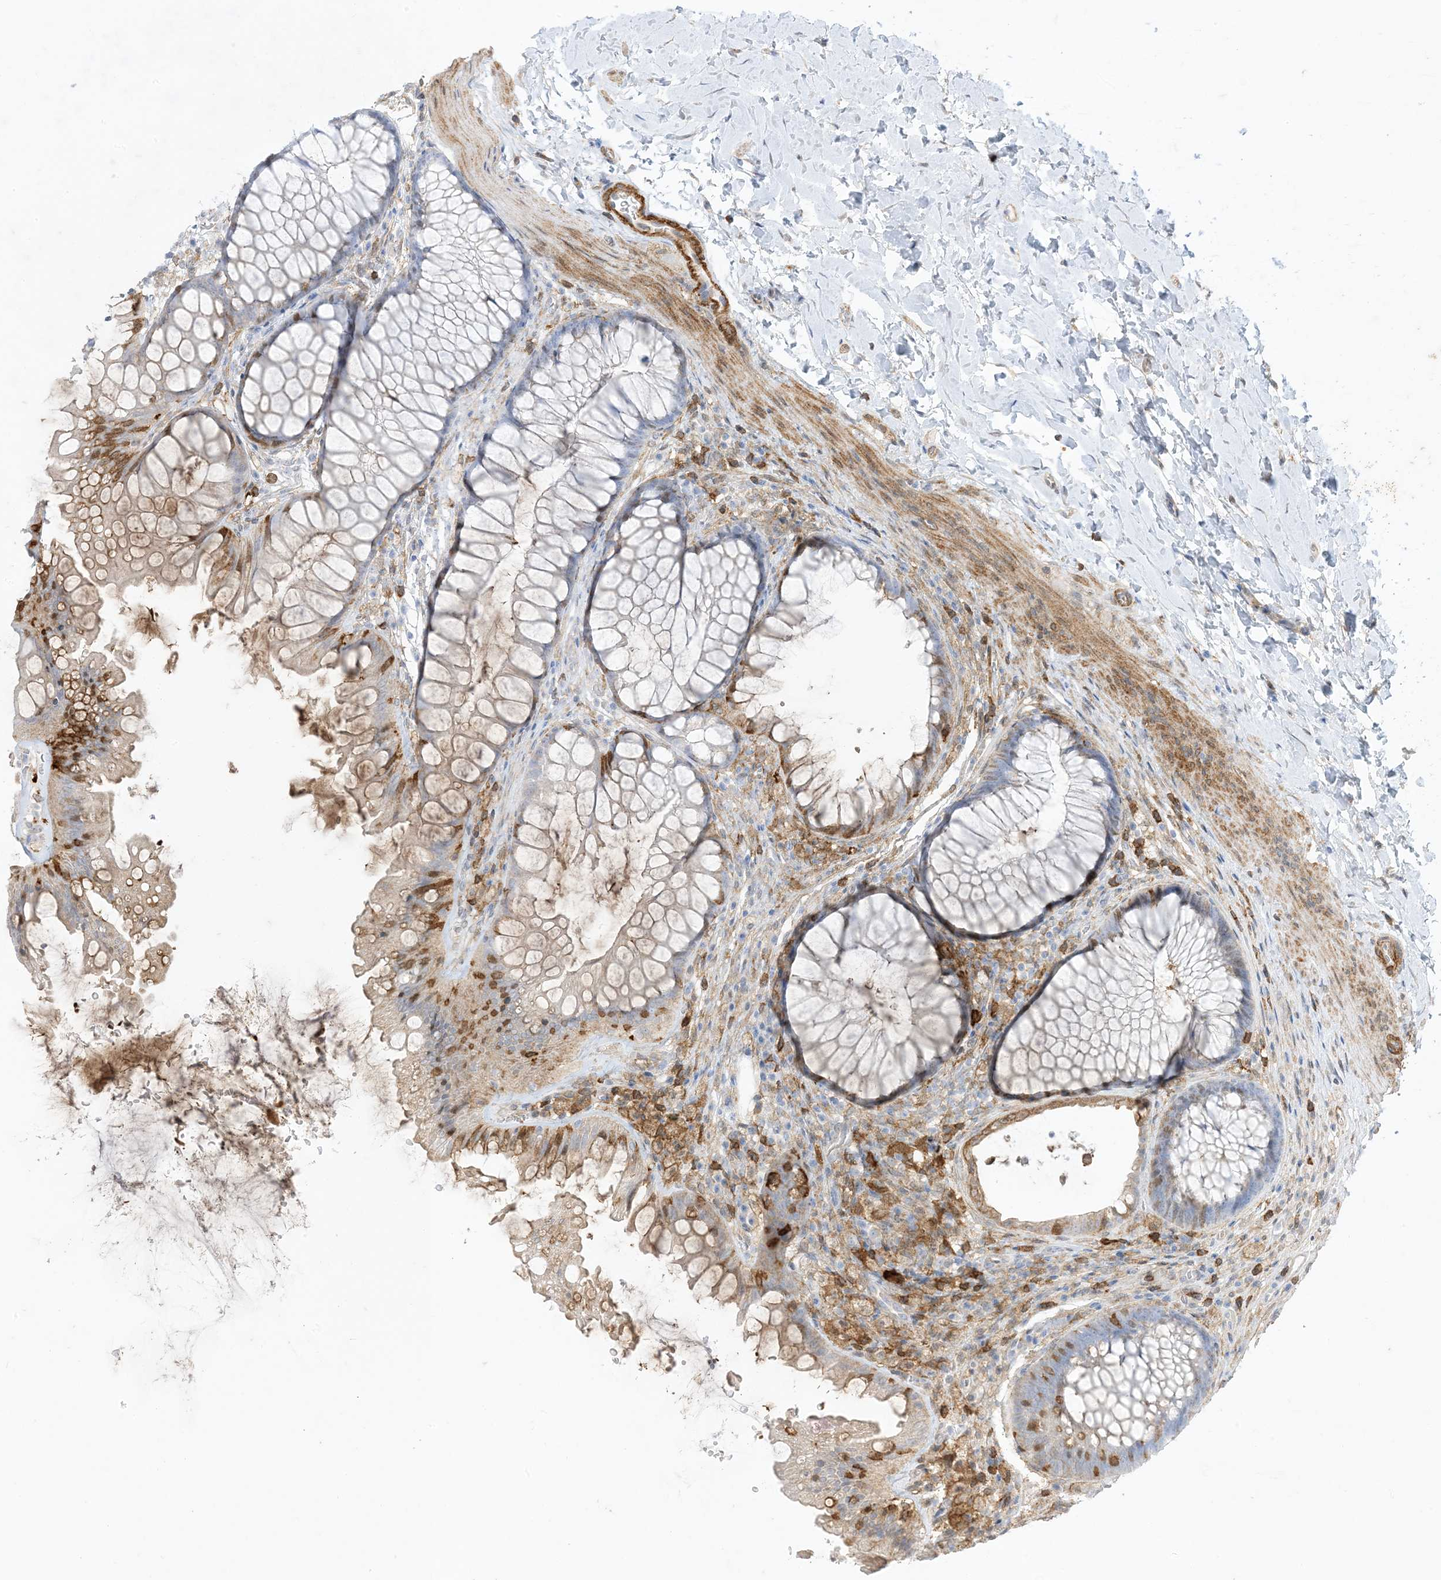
{"staining": {"intensity": "moderate", "quantity": "25%-75%", "location": "cytoplasmic/membranous"}, "tissue": "colon", "cell_type": "Endothelial cells", "image_type": "normal", "snomed": [{"axis": "morphology", "description": "Normal tissue, NOS"}, {"axis": "topography", "description": "Colon"}], "caption": "The micrograph demonstrates staining of unremarkable colon, revealing moderate cytoplasmic/membranous protein expression (brown color) within endothelial cells. (Stains: DAB (3,3'-diaminobenzidine) in brown, nuclei in blue, Microscopy: brightfield microscopy at high magnification).", "gene": "GSN", "patient": {"sex": "female", "age": 62}}